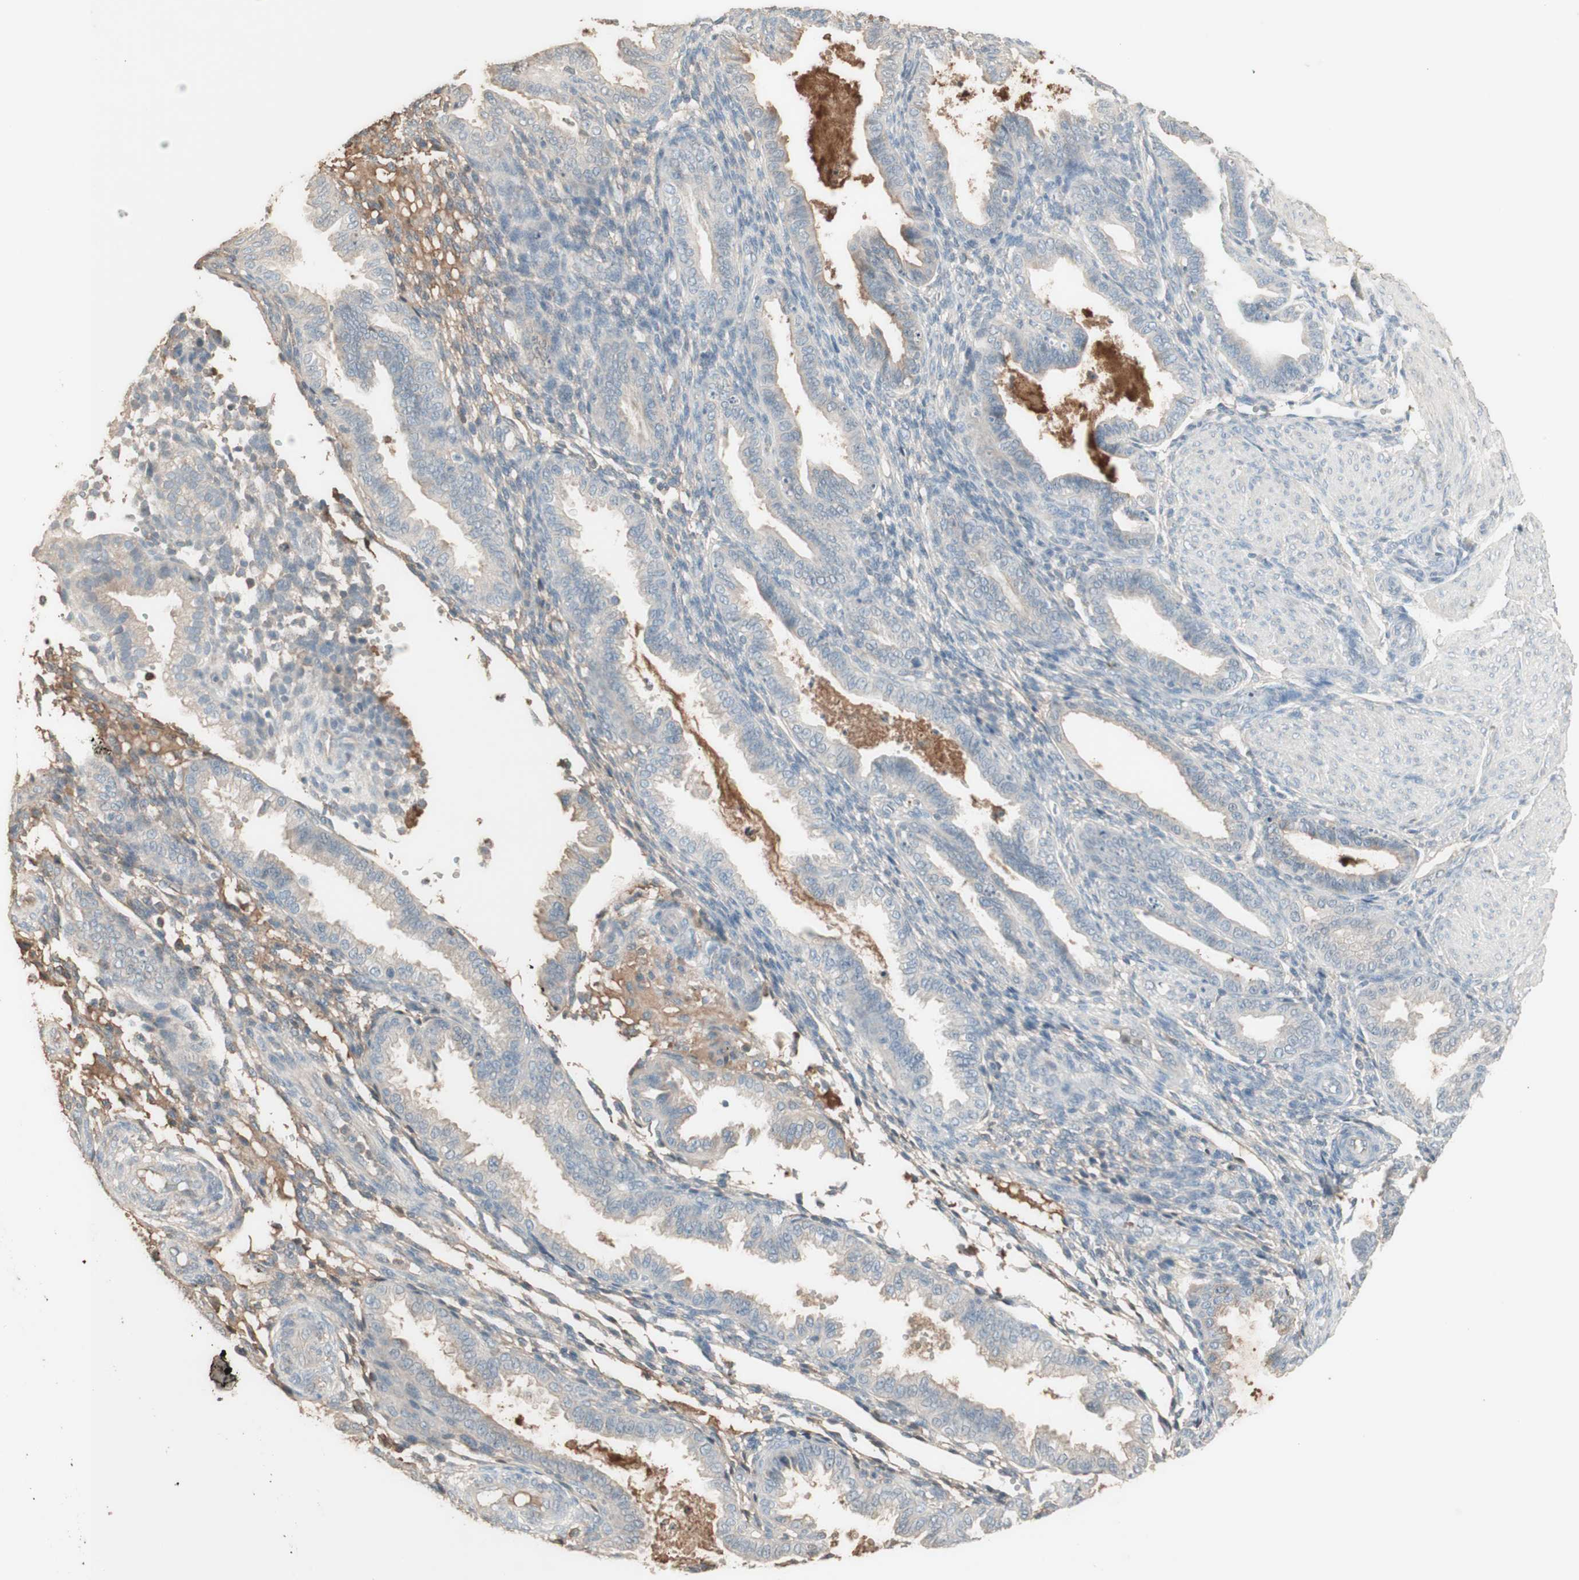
{"staining": {"intensity": "weak", "quantity": ">75%", "location": "cytoplasmic/membranous"}, "tissue": "endometrium", "cell_type": "Cells in endometrial stroma", "image_type": "normal", "snomed": [{"axis": "morphology", "description": "Normal tissue, NOS"}, {"axis": "topography", "description": "Endometrium"}], "caption": "DAB (3,3'-diaminobenzidine) immunohistochemical staining of normal human endometrium exhibits weak cytoplasmic/membranous protein positivity in approximately >75% of cells in endometrial stroma.", "gene": "IFNG", "patient": {"sex": "female", "age": 33}}